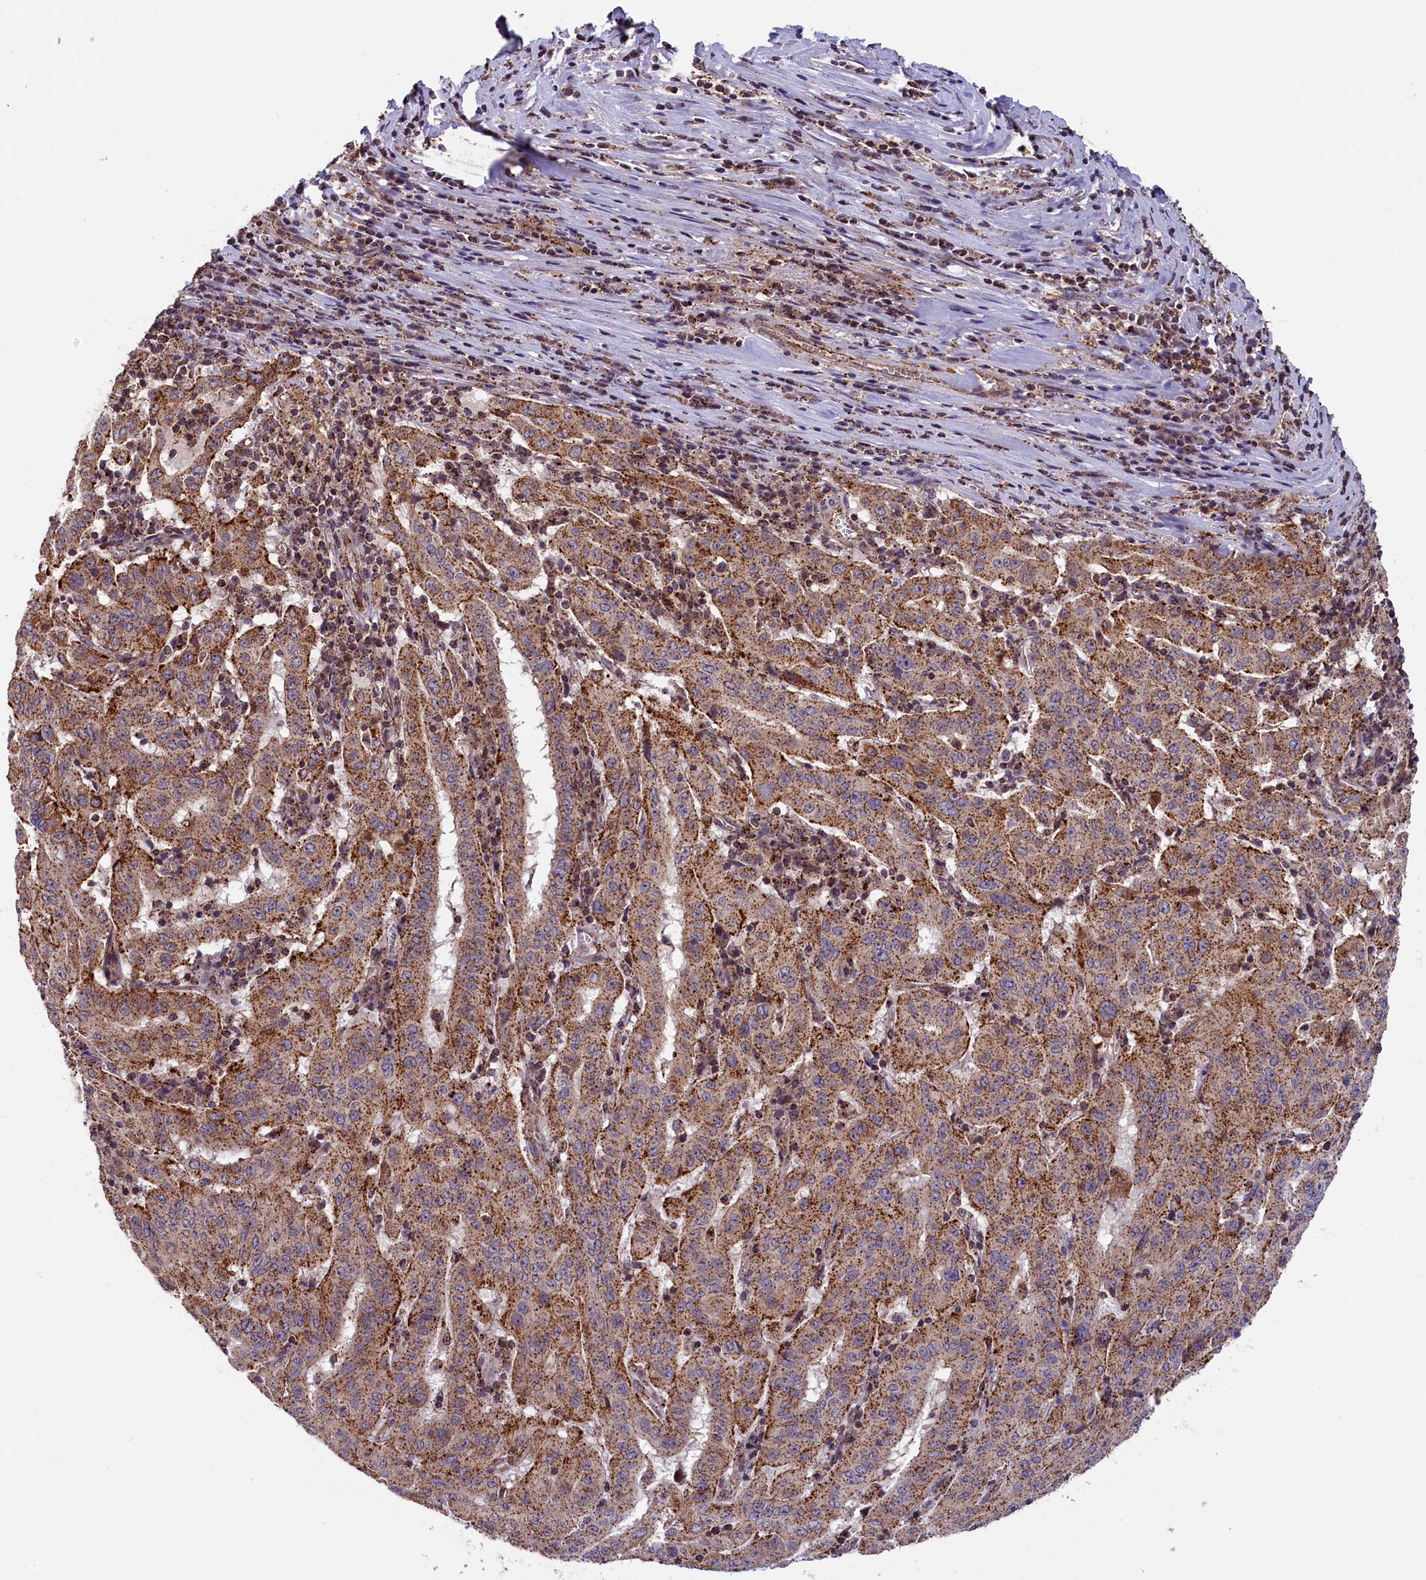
{"staining": {"intensity": "strong", "quantity": ">75%", "location": "cytoplasmic/membranous"}, "tissue": "pancreatic cancer", "cell_type": "Tumor cells", "image_type": "cancer", "snomed": [{"axis": "morphology", "description": "Adenocarcinoma, NOS"}, {"axis": "topography", "description": "Pancreas"}], "caption": "Brown immunohistochemical staining in pancreatic adenocarcinoma demonstrates strong cytoplasmic/membranous expression in approximately >75% of tumor cells.", "gene": "IST1", "patient": {"sex": "male", "age": 63}}